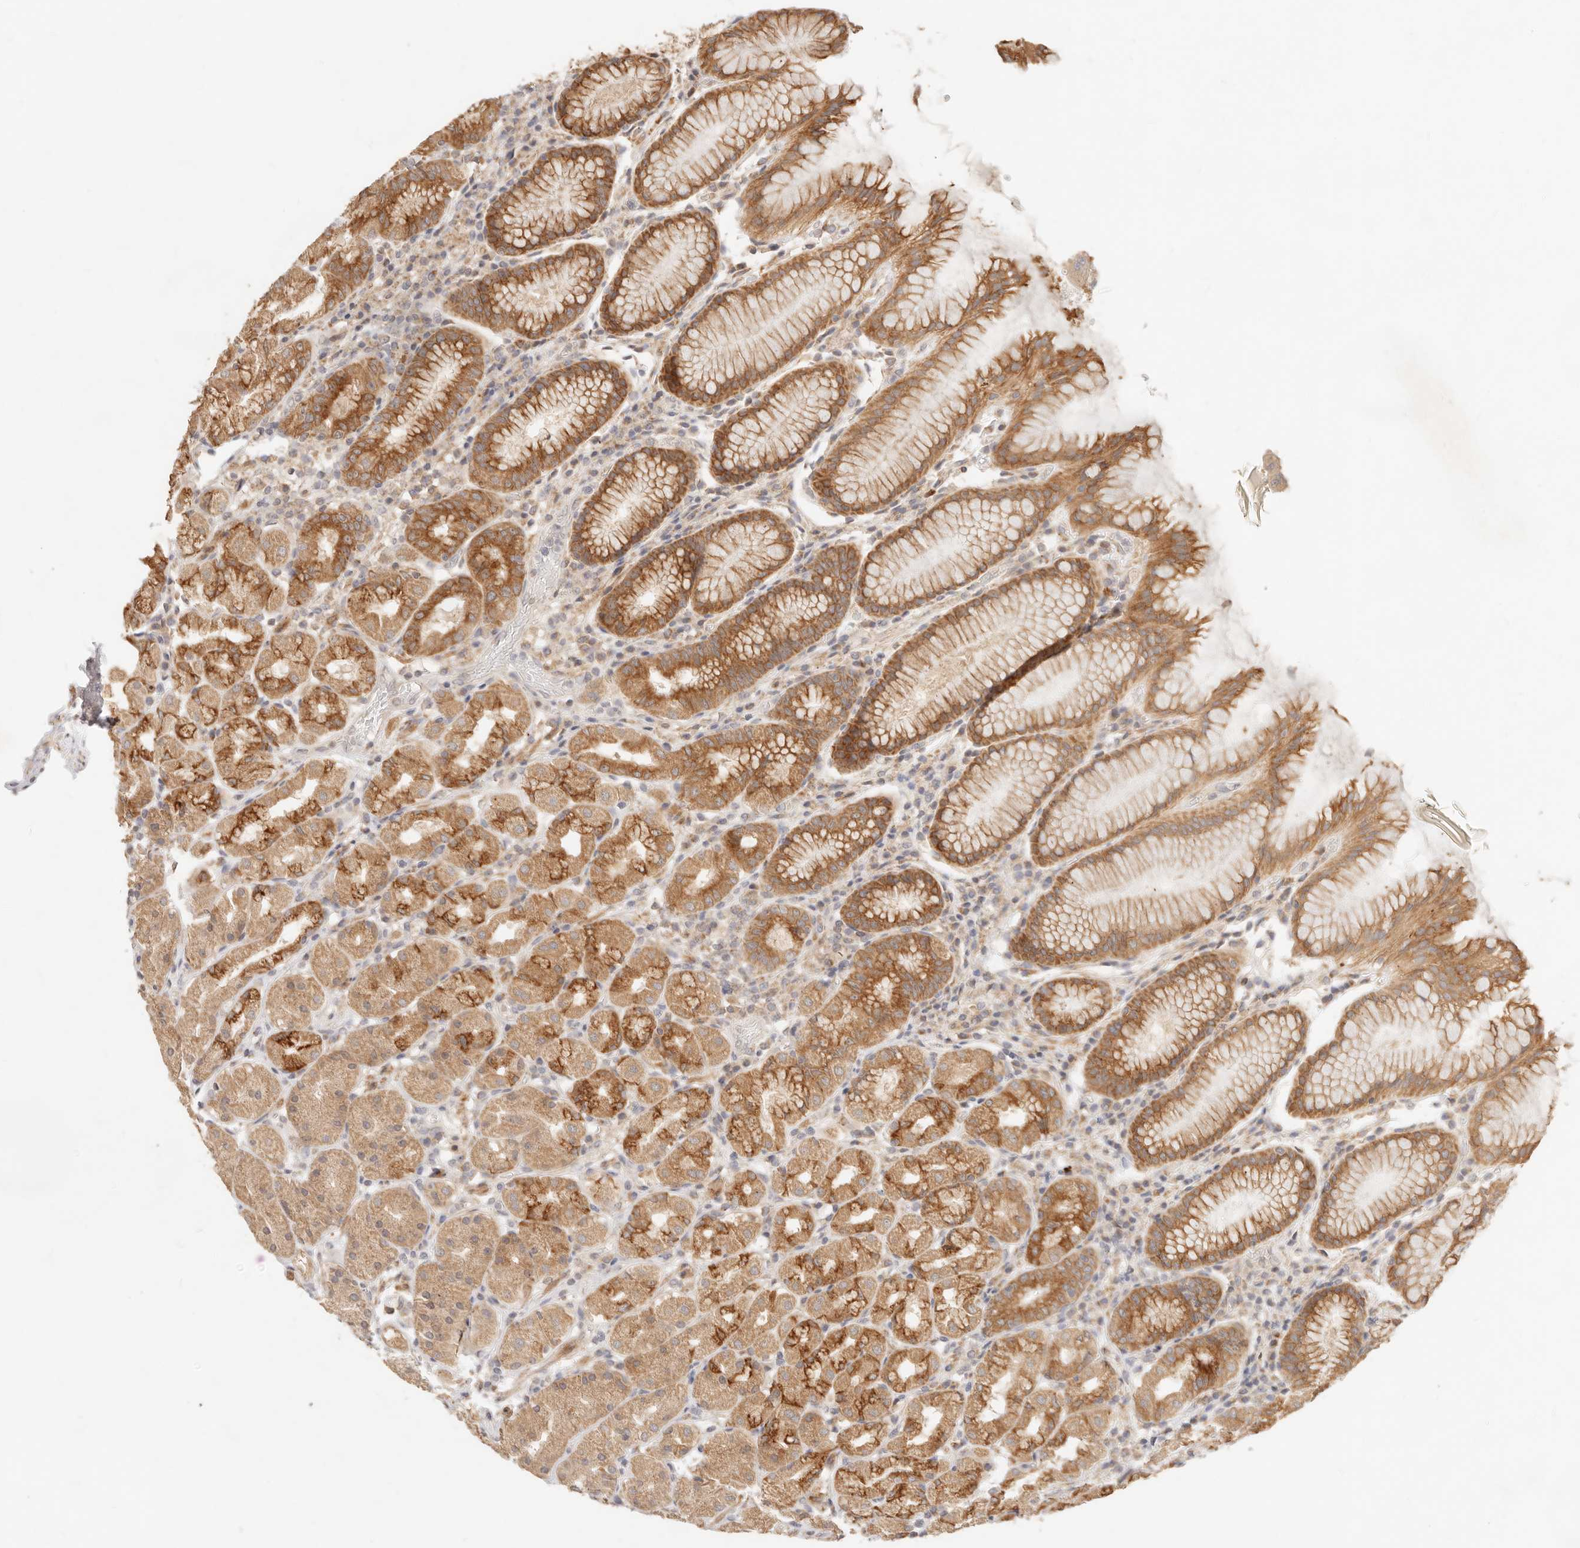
{"staining": {"intensity": "moderate", "quantity": ">75%", "location": "cytoplasmic/membranous"}, "tissue": "stomach", "cell_type": "Glandular cells", "image_type": "normal", "snomed": [{"axis": "morphology", "description": "Normal tissue, NOS"}, {"axis": "topography", "description": "Stomach, lower"}], "caption": "High-power microscopy captured an IHC micrograph of normal stomach, revealing moderate cytoplasmic/membranous staining in about >75% of glandular cells. (IHC, brightfield microscopy, high magnification).", "gene": "RUBCNL", "patient": {"sex": "female", "age": 56}}